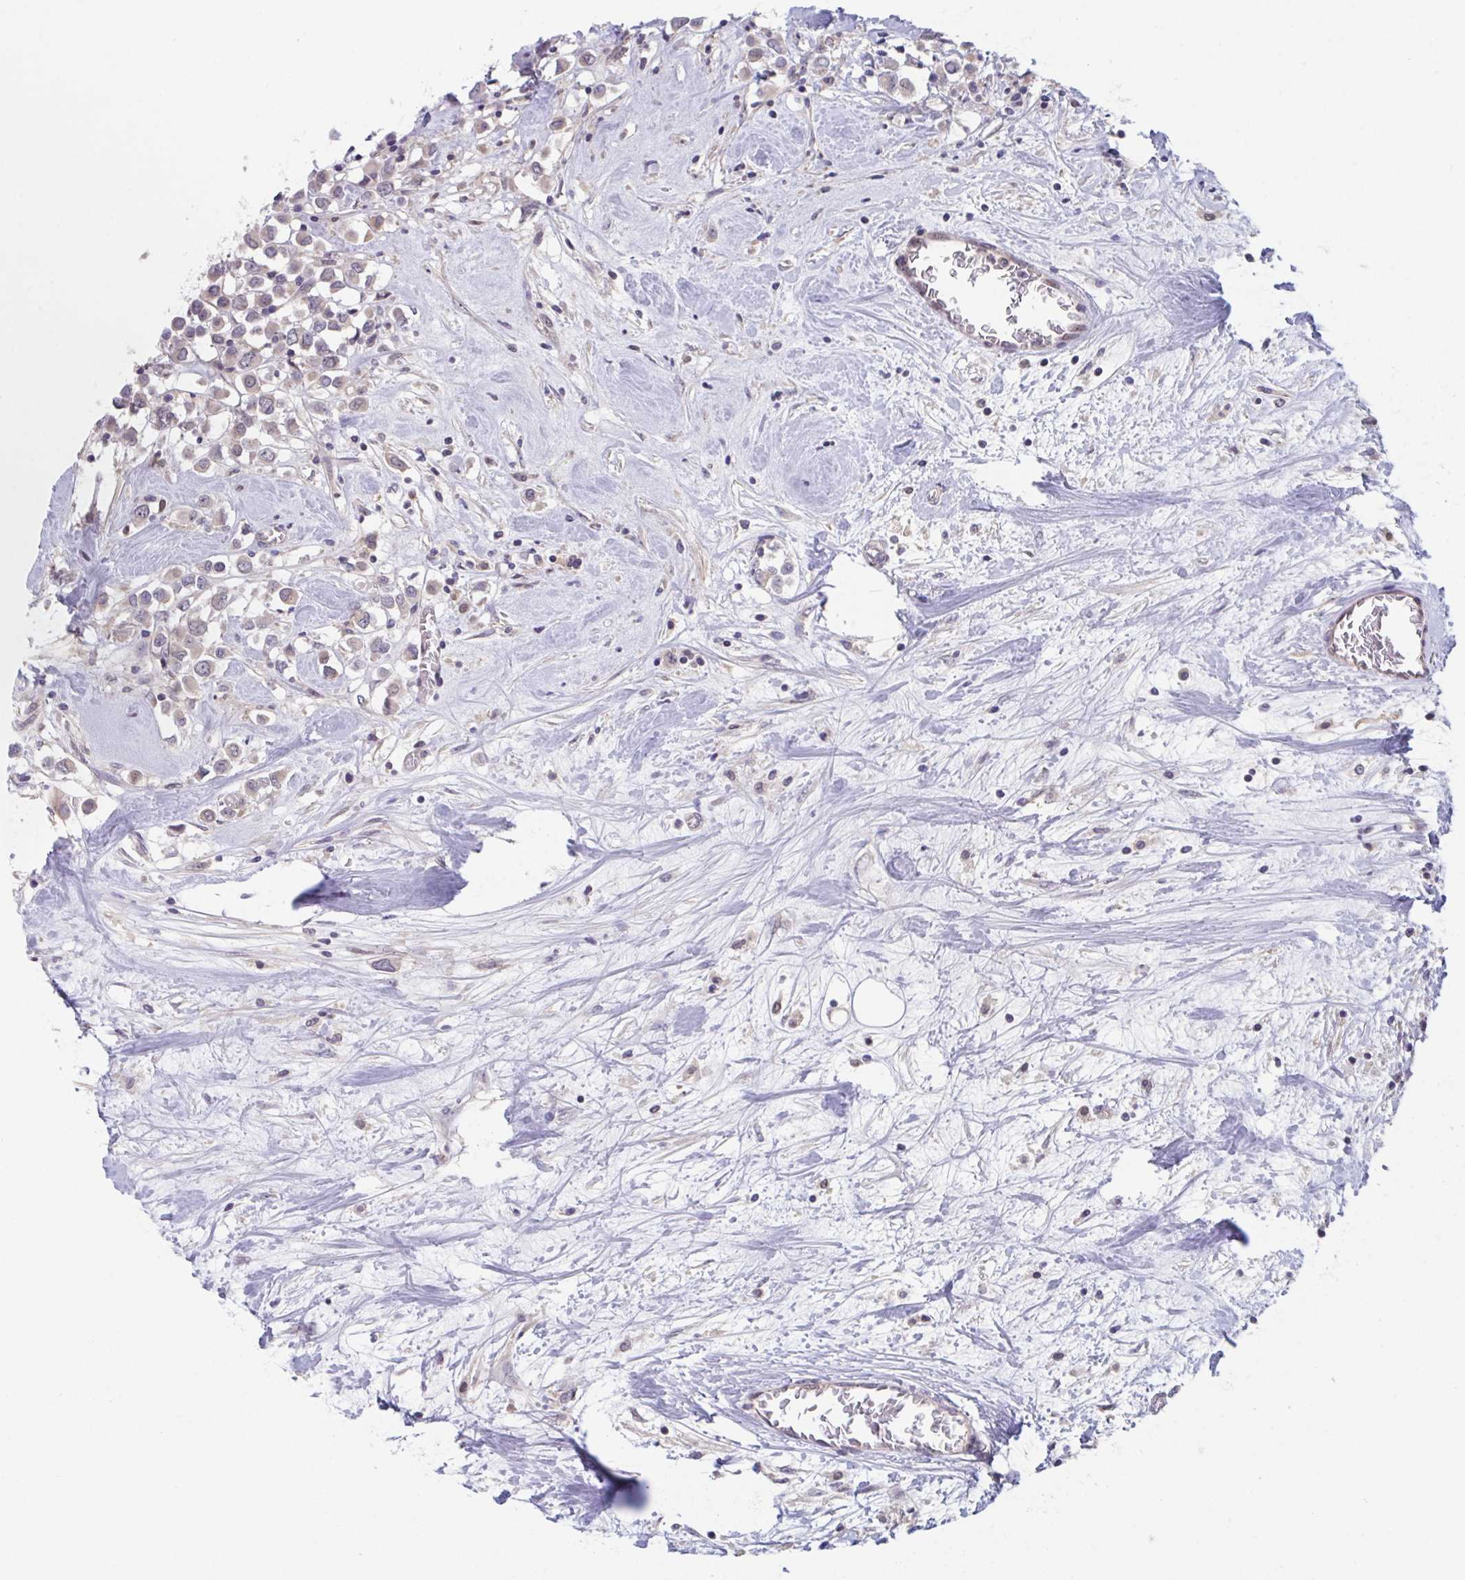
{"staining": {"intensity": "weak", "quantity": ">75%", "location": "cytoplasmic/membranous"}, "tissue": "breast cancer", "cell_type": "Tumor cells", "image_type": "cancer", "snomed": [{"axis": "morphology", "description": "Duct carcinoma"}, {"axis": "topography", "description": "Breast"}], "caption": "Protein staining exhibits weak cytoplasmic/membranous expression in about >75% of tumor cells in breast cancer.", "gene": "RIOK1", "patient": {"sex": "female", "age": 61}}